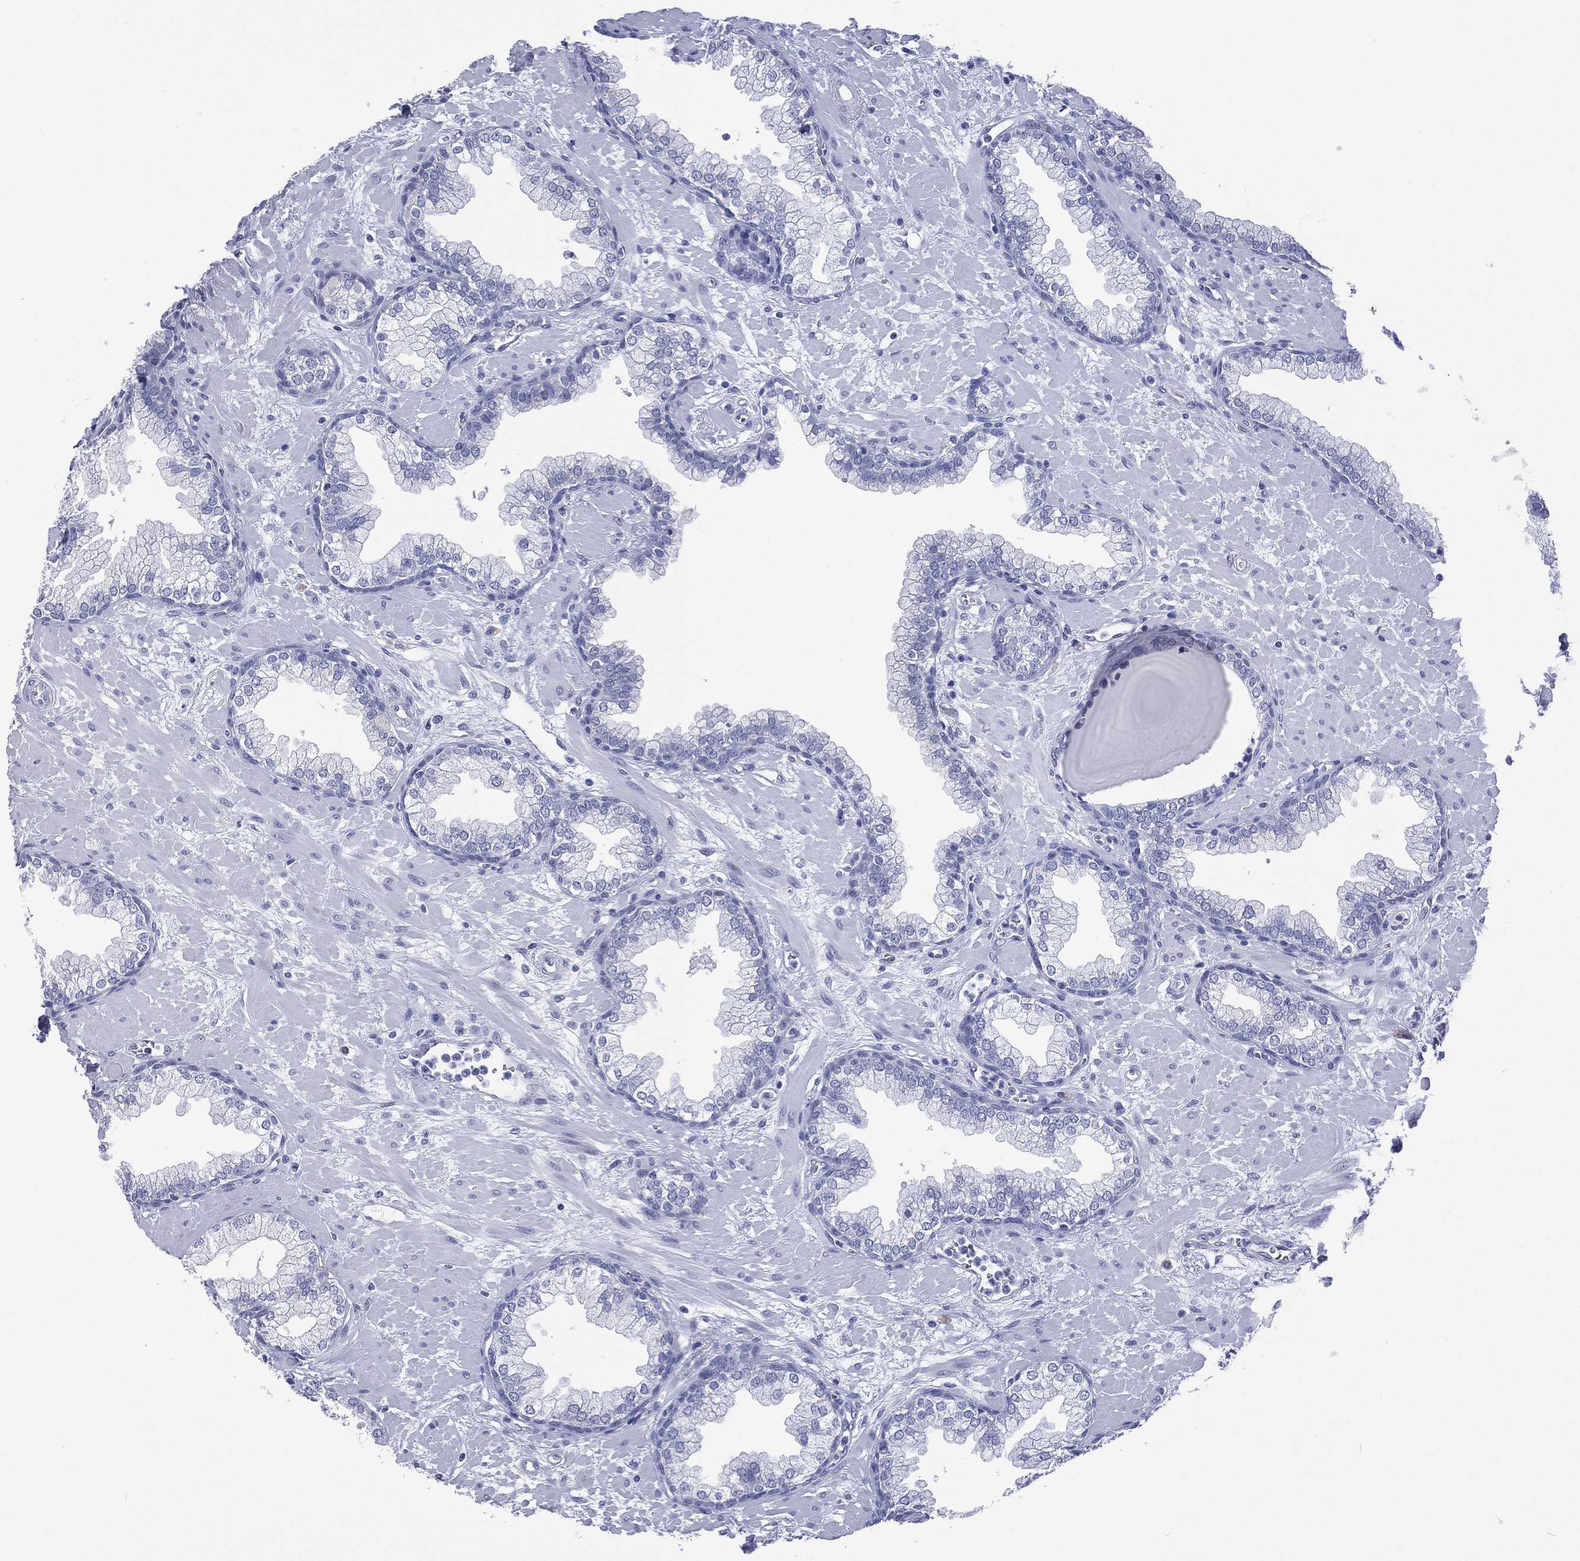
{"staining": {"intensity": "negative", "quantity": "none", "location": "none"}, "tissue": "prostate", "cell_type": "Glandular cells", "image_type": "normal", "snomed": [{"axis": "morphology", "description": "Normal tissue, NOS"}, {"axis": "topography", "description": "Prostate"}], "caption": "Human prostate stained for a protein using IHC demonstrates no expression in glandular cells.", "gene": "SSX1", "patient": {"sex": "male", "age": 63}}